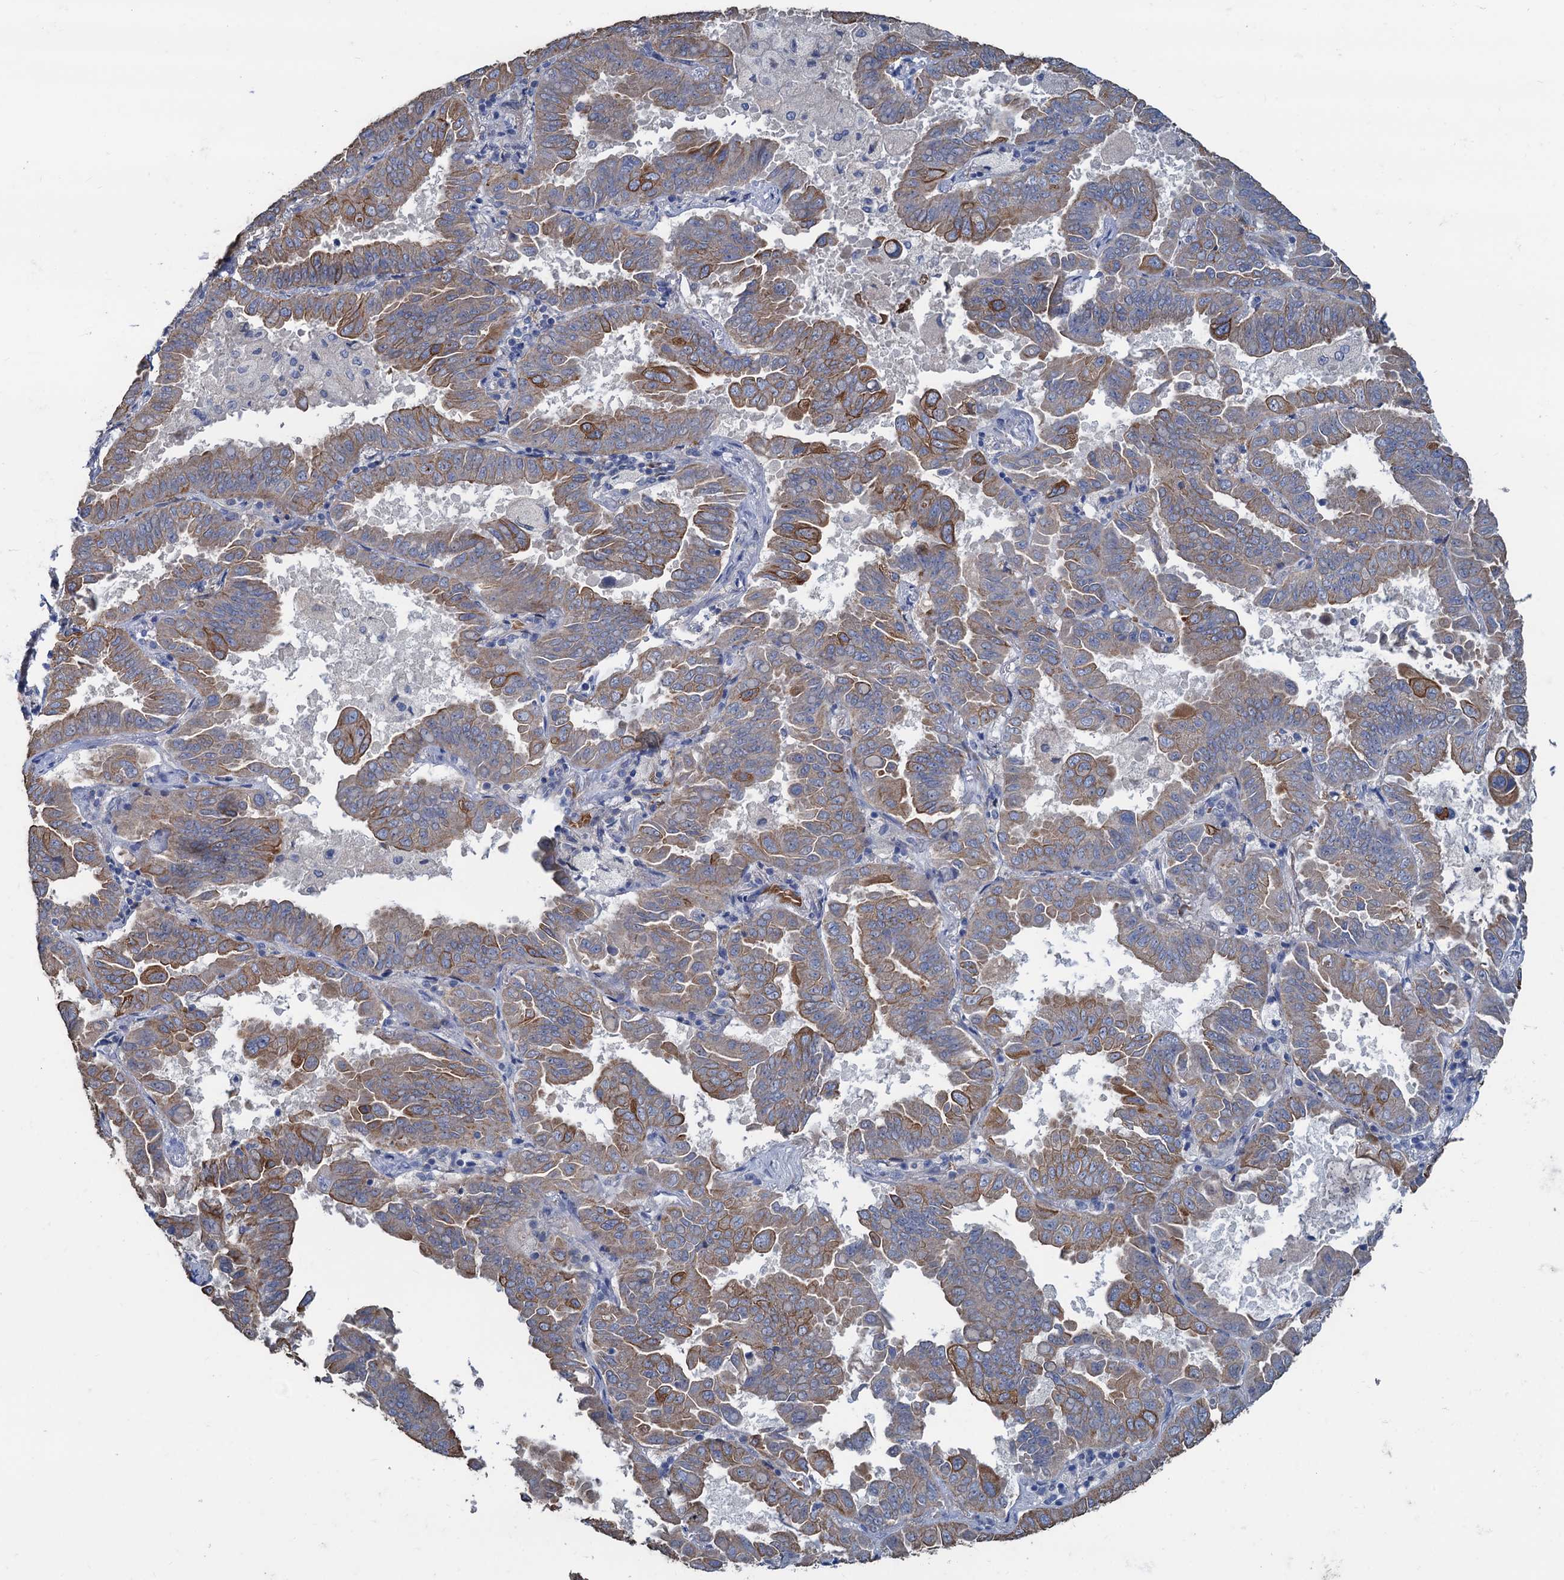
{"staining": {"intensity": "moderate", "quantity": "25%-75%", "location": "cytoplasmic/membranous"}, "tissue": "lung cancer", "cell_type": "Tumor cells", "image_type": "cancer", "snomed": [{"axis": "morphology", "description": "Adenocarcinoma, NOS"}, {"axis": "topography", "description": "Lung"}], "caption": "The image exhibits a brown stain indicating the presence of a protein in the cytoplasmic/membranous of tumor cells in lung cancer (adenocarcinoma).", "gene": "SMCO3", "patient": {"sex": "male", "age": 64}}